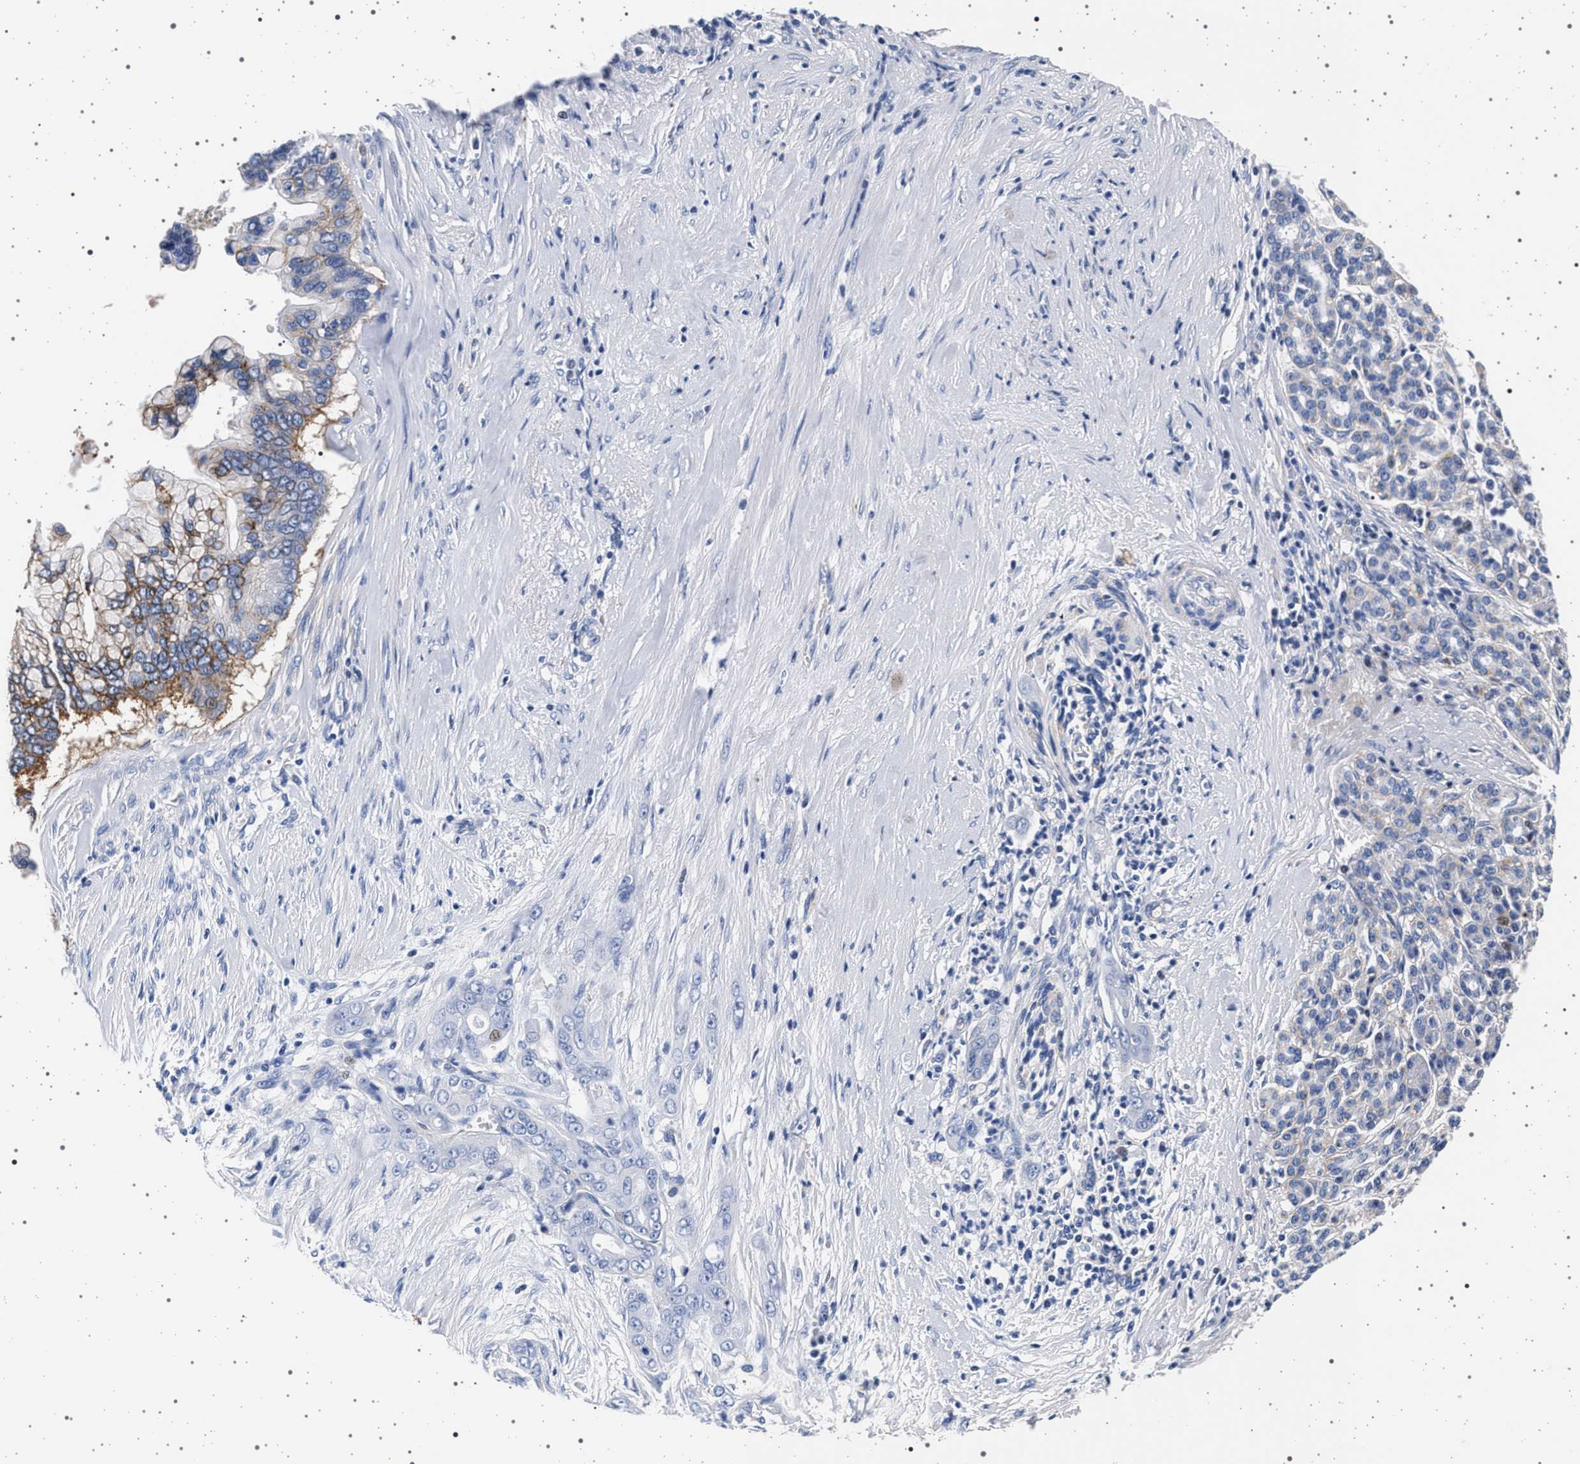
{"staining": {"intensity": "moderate", "quantity": "<25%", "location": "cytoplasmic/membranous"}, "tissue": "pancreatic cancer", "cell_type": "Tumor cells", "image_type": "cancer", "snomed": [{"axis": "morphology", "description": "Adenocarcinoma, NOS"}, {"axis": "topography", "description": "Pancreas"}], "caption": "Immunohistochemistry (IHC) staining of adenocarcinoma (pancreatic), which displays low levels of moderate cytoplasmic/membranous staining in about <25% of tumor cells indicating moderate cytoplasmic/membranous protein expression. The staining was performed using DAB (brown) for protein detection and nuclei were counterstained in hematoxylin (blue).", "gene": "SLC9A1", "patient": {"sex": "male", "age": 59}}